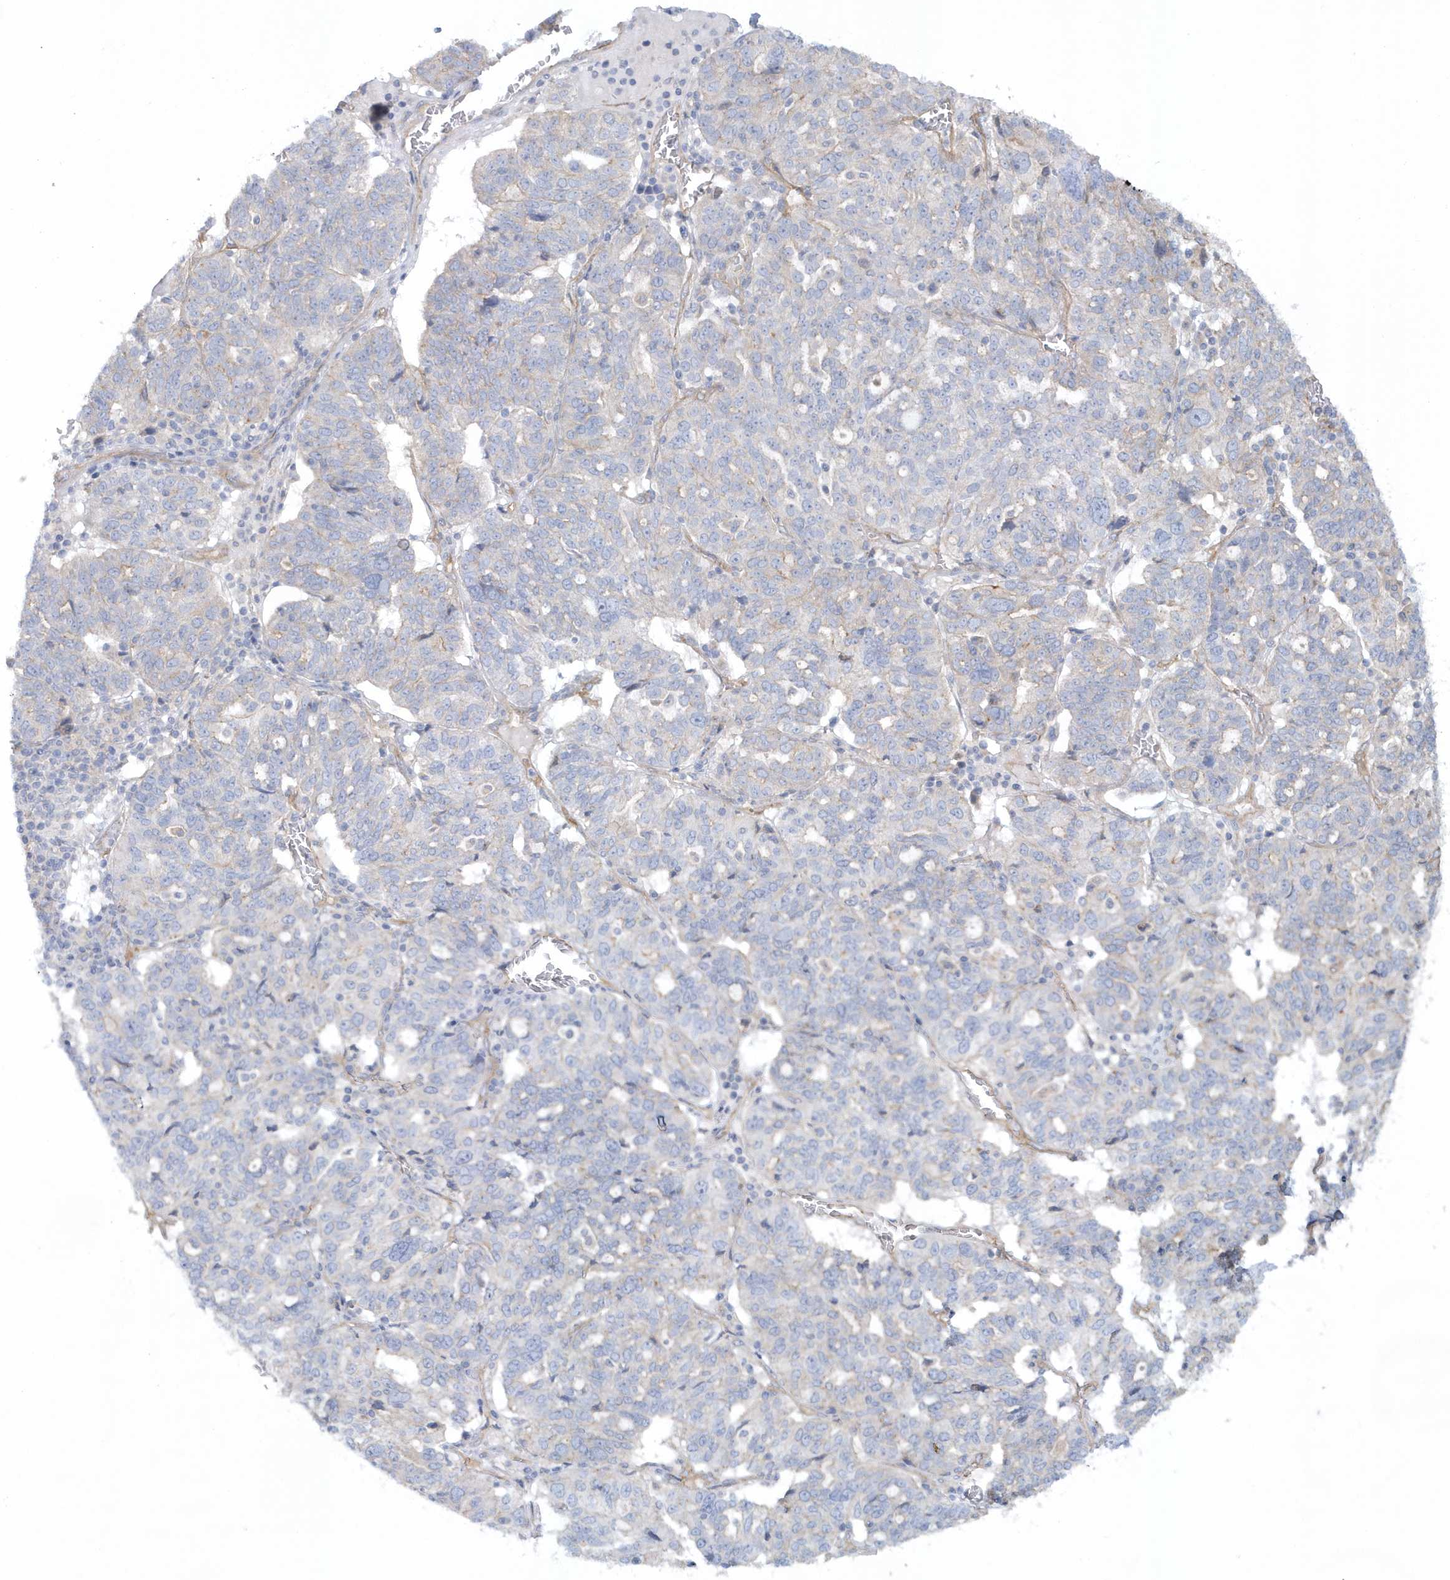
{"staining": {"intensity": "negative", "quantity": "none", "location": "none"}, "tissue": "ovarian cancer", "cell_type": "Tumor cells", "image_type": "cancer", "snomed": [{"axis": "morphology", "description": "Cystadenocarcinoma, serous, NOS"}, {"axis": "topography", "description": "Ovary"}], "caption": "IHC of human ovarian cancer (serous cystadenocarcinoma) demonstrates no positivity in tumor cells.", "gene": "RAI14", "patient": {"sex": "female", "age": 59}}